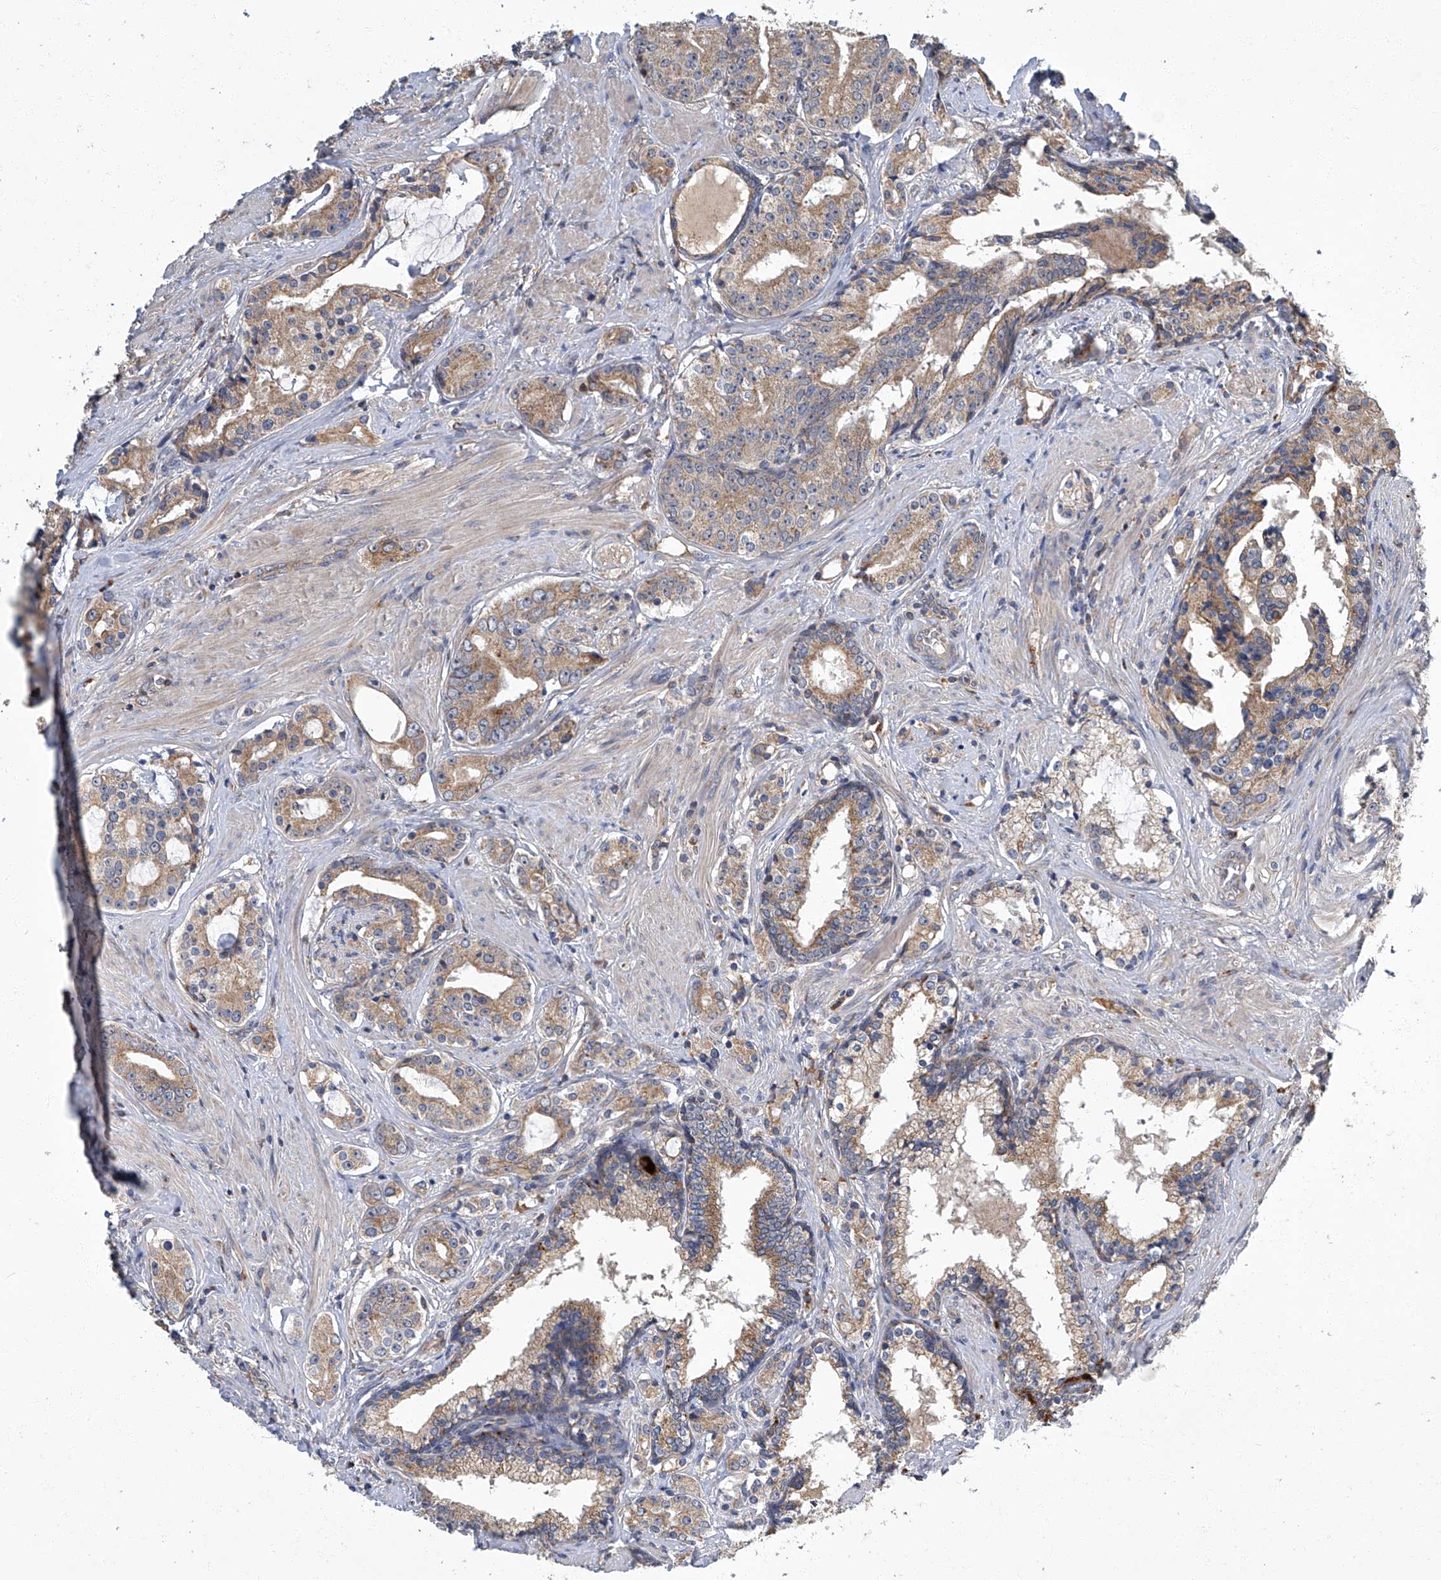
{"staining": {"intensity": "weak", "quantity": ">75%", "location": "cytoplasmic/membranous"}, "tissue": "prostate cancer", "cell_type": "Tumor cells", "image_type": "cancer", "snomed": [{"axis": "morphology", "description": "Adenocarcinoma, High grade"}, {"axis": "topography", "description": "Prostate"}], "caption": "Immunohistochemical staining of human prostate cancer reveals low levels of weak cytoplasmic/membranous protein staining in approximately >75% of tumor cells.", "gene": "TNFRSF13B", "patient": {"sex": "male", "age": 58}}